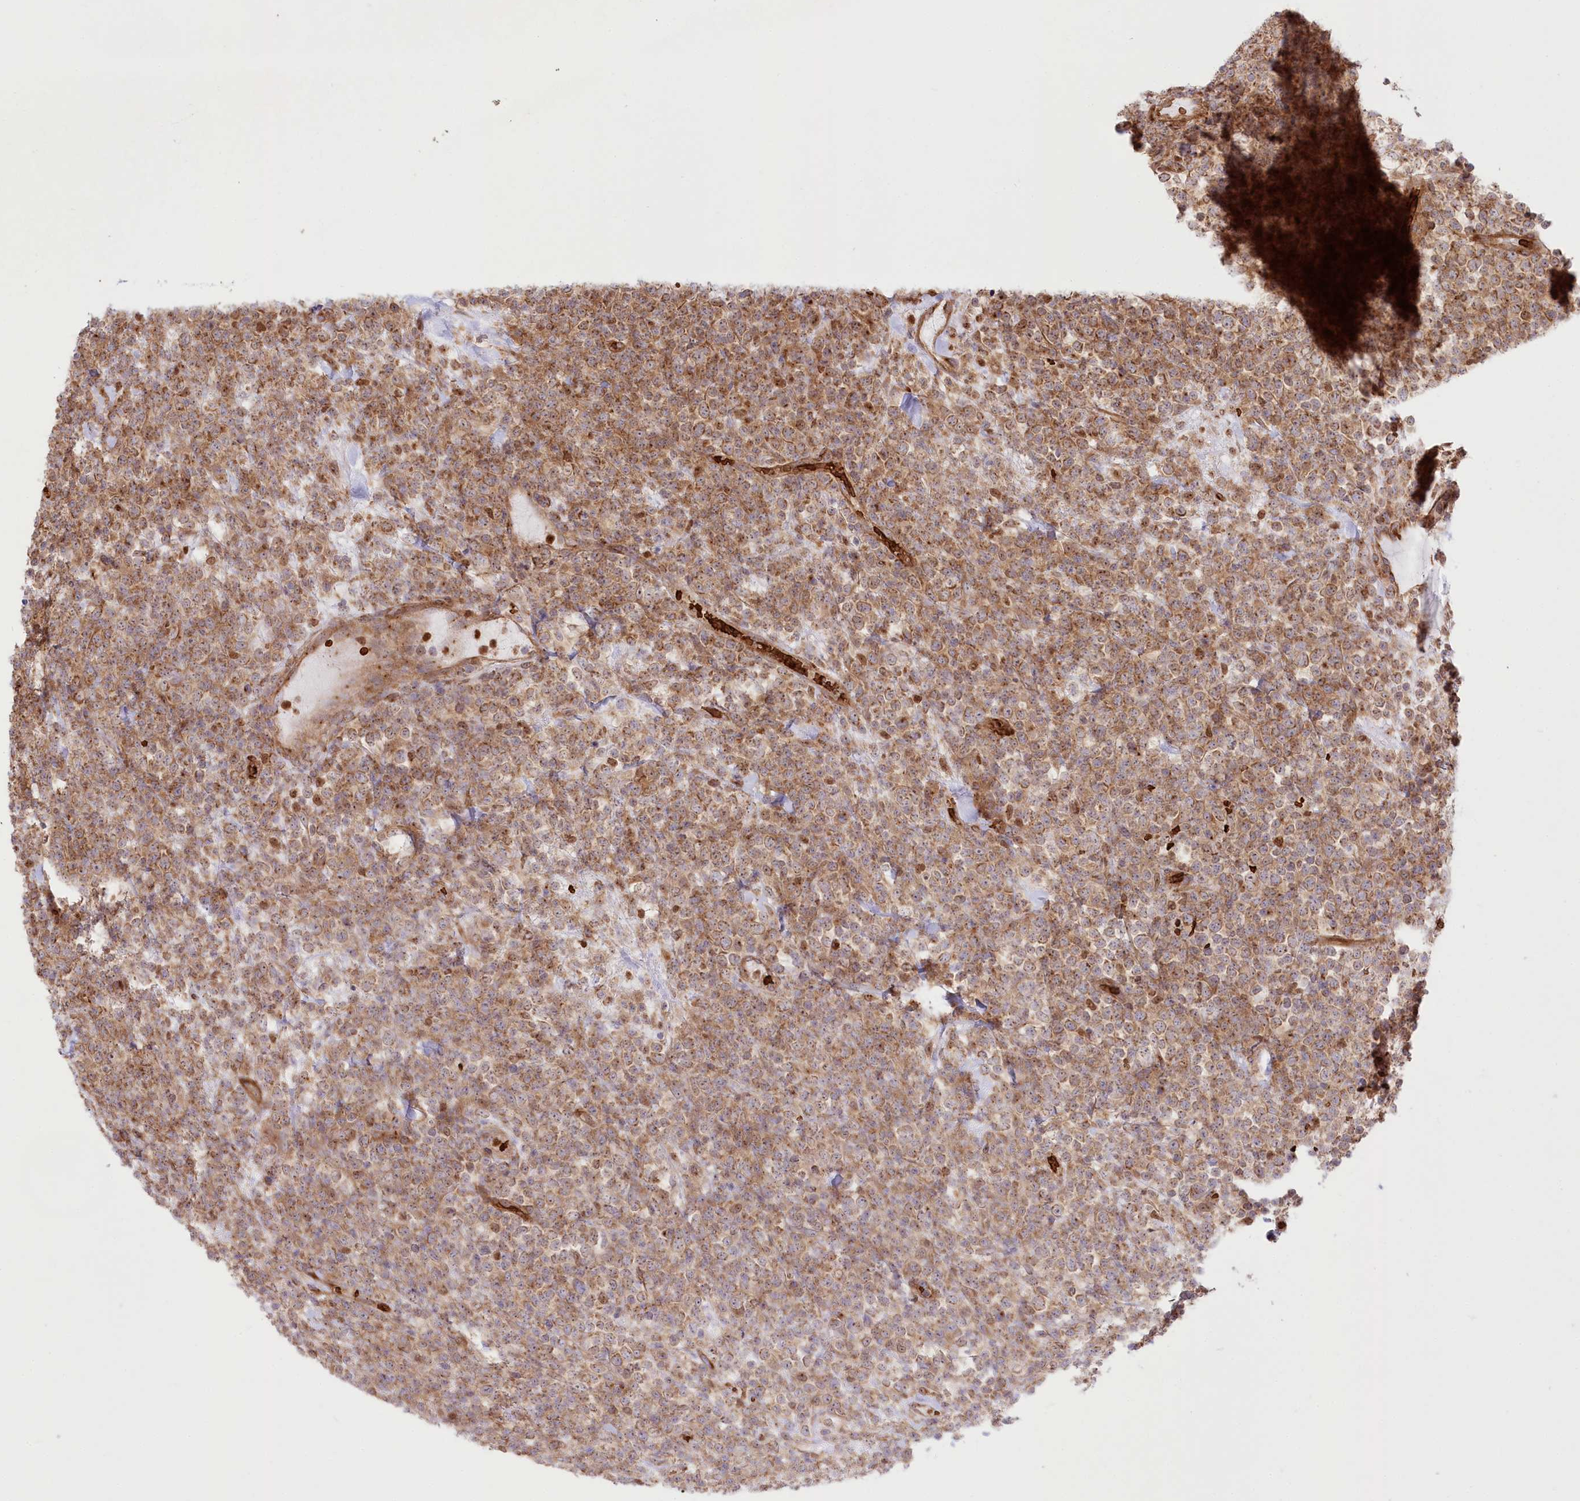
{"staining": {"intensity": "moderate", "quantity": ">75%", "location": "cytoplasmic/membranous"}, "tissue": "lymphoma", "cell_type": "Tumor cells", "image_type": "cancer", "snomed": [{"axis": "morphology", "description": "Malignant lymphoma, non-Hodgkin's type, High grade"}, {"axis": "topography", "description": "Colon"}], "caption": "High-grade malignant lymphoma, non-Hodgkin's type stained with a brown dye reveals moderate cytoplasmic/membranous positive staining in about >75% of tumor cells.", "gene": "COMMD3", "patient": {"sex": "female", "age": 53}}